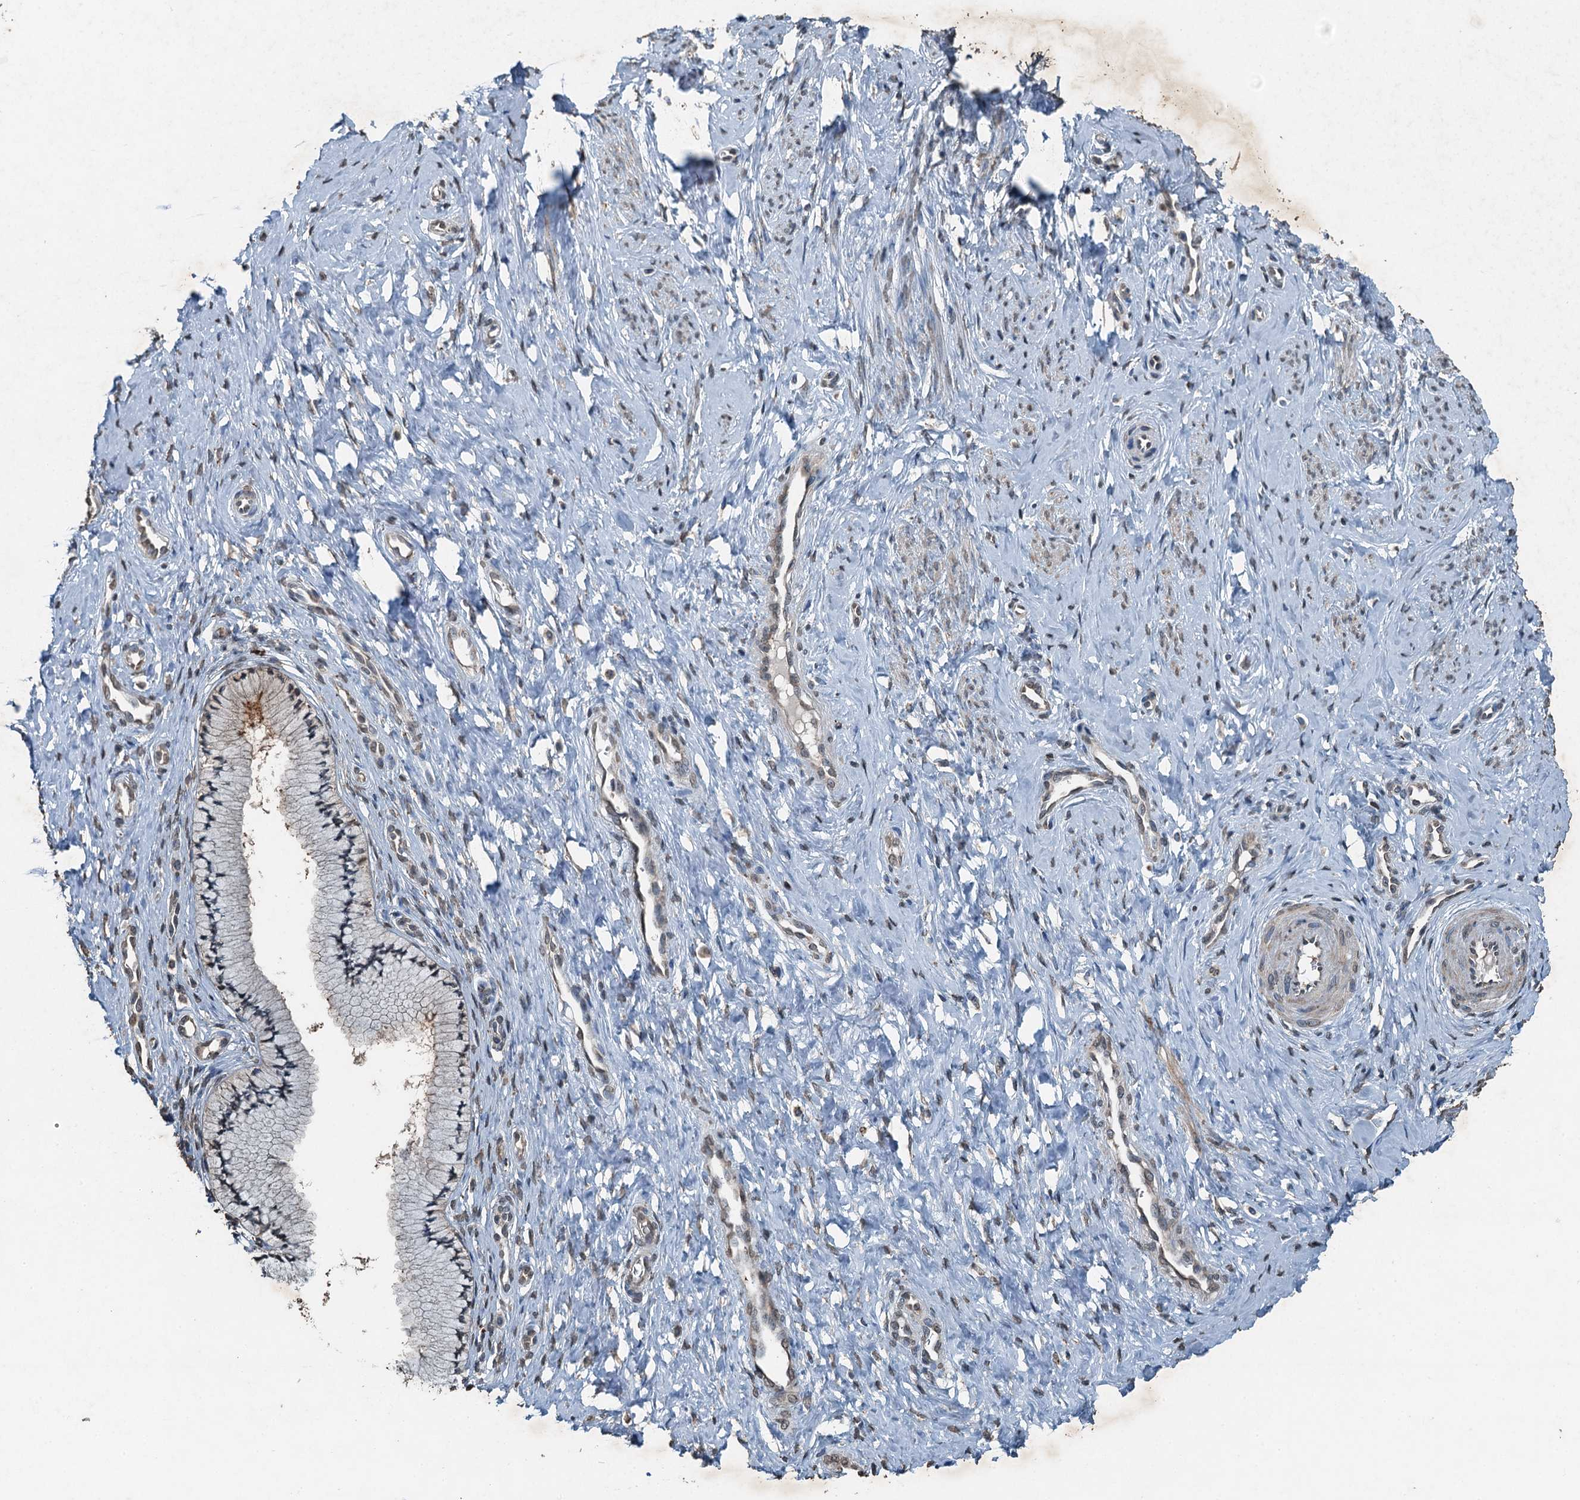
{"staining": {"intensity": "weak", "quantity": "25%-75%", "location": "cytoplasmic/membranous"}, "tissue": "cervix", "cell_type": "Glandular cells", "image_type": "normal", "snomed": [{"axis": "morphology", "description": "Normal tissue, NOS"}, {"axis": "topography", "description": "Cervix"}], "caption": "Immunohistochemistry photomicrograph of normal cervix stained for a protein (brown), which displays low levels of weak cytoplasmic/membranous expression in about 25%-75% of glandular cells.", "gene": "TCTN1", "patient": {"sex": "female", "age": 36}}